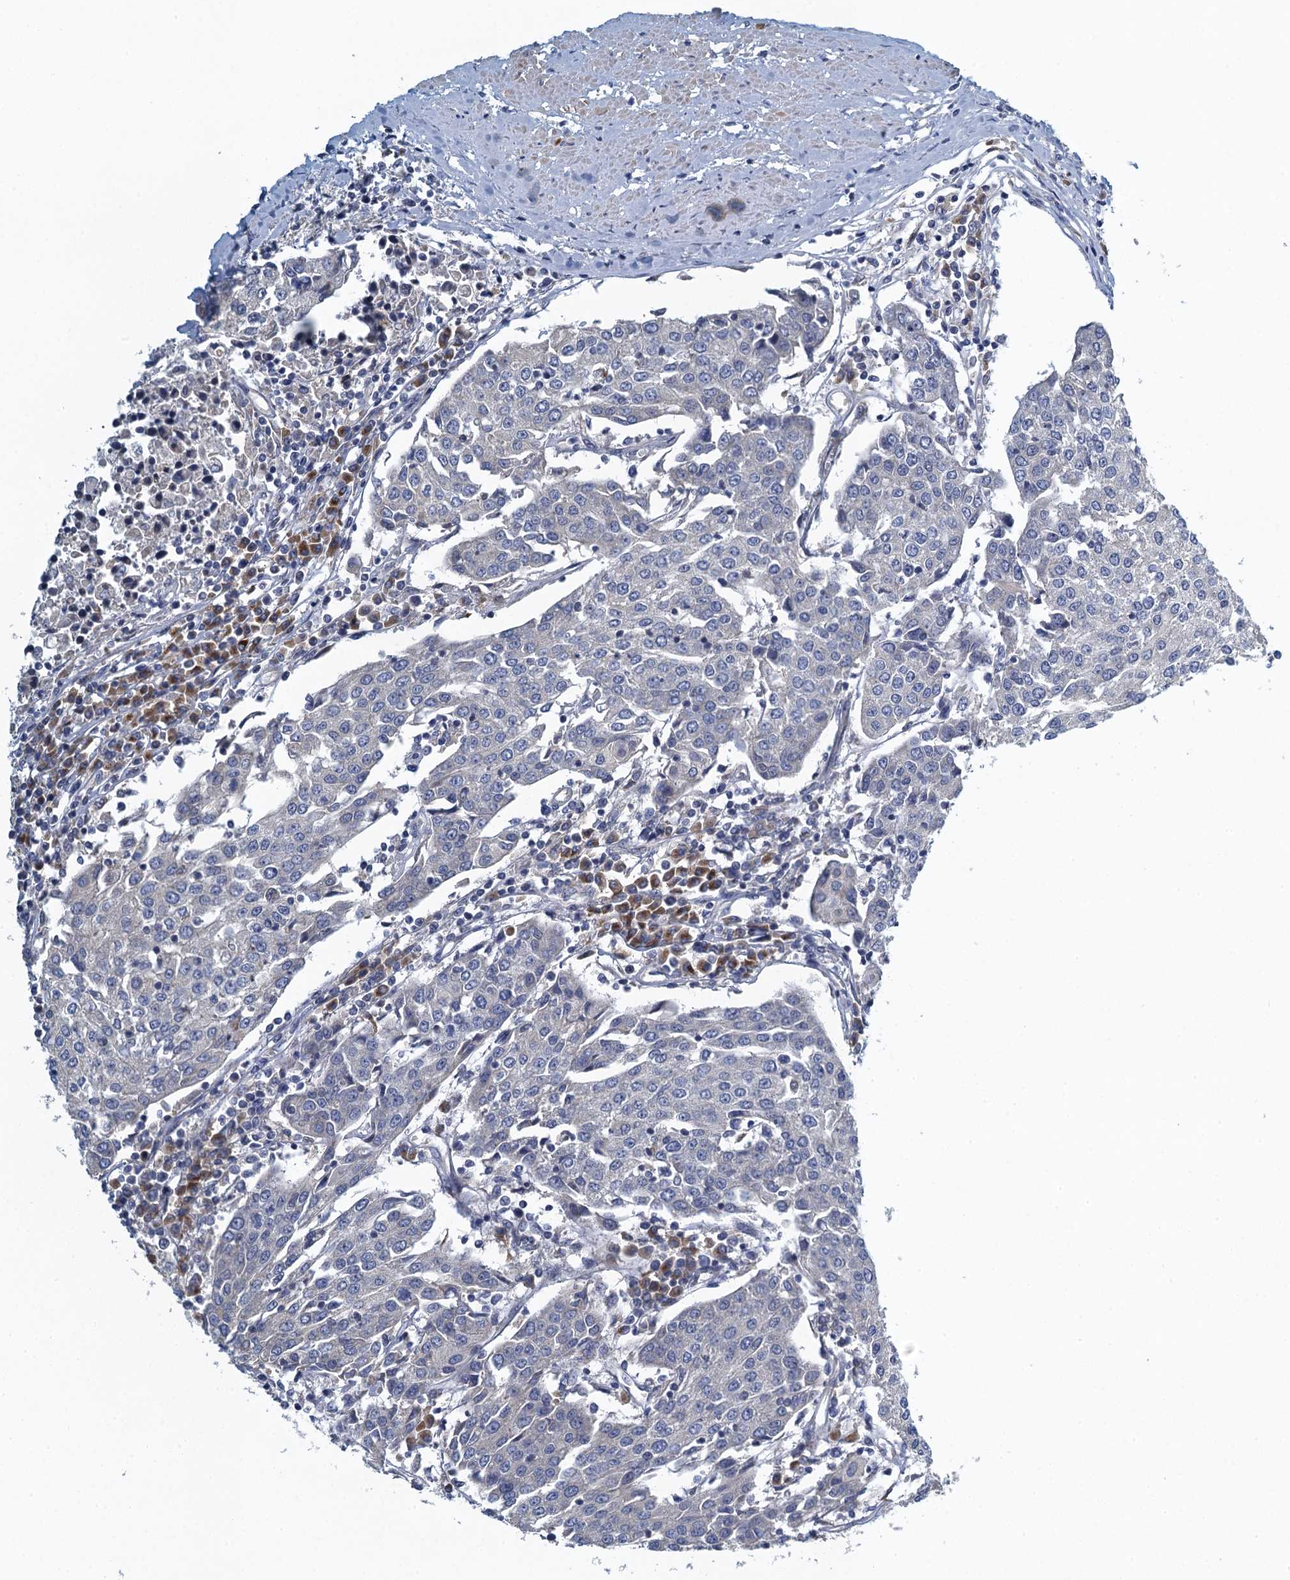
{"staining": {"intensity": "negative", "quantity": "none", "location": "none"}, "tissue": "urothelial cancer", "cell_type": "Tumor cells", "image_type": "cancer", "snomed": [{"axis": "morphology", "description": "Urothelial carcinoma, High grade"}, {"axis": "topography", "description": "Urinary bladder"}], "caption": "There is no significant expression in tumor cells of high-grade urothelial carcinoma.", "gene": "ALG2", "patient": {"sex": "female", "age": 85}}